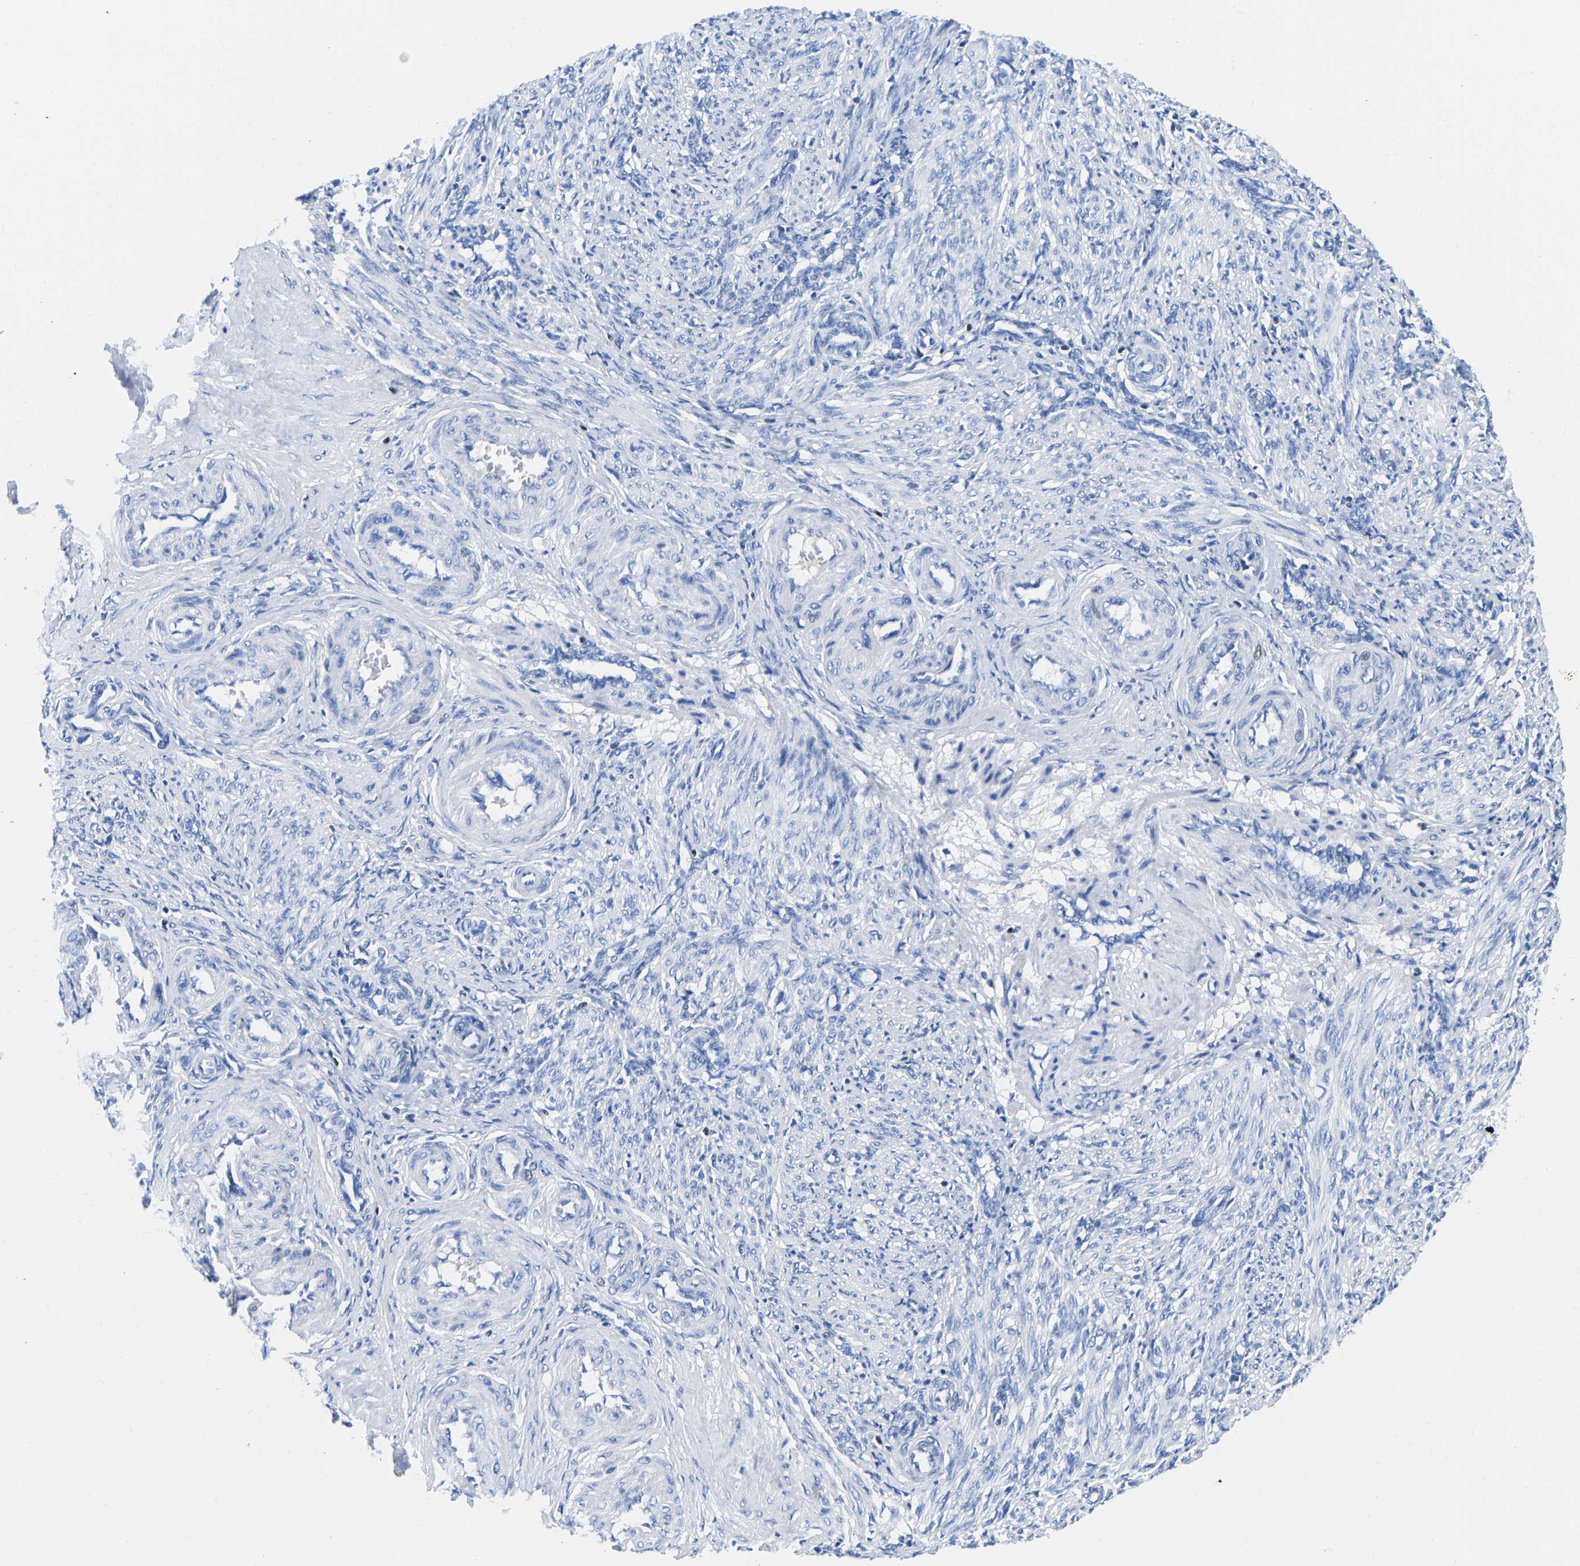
{"staining": {"intensity": "negative", "quantity": "none", "location": "none"}, "tissue": "smooth muscle", "cell_type": "Smooth muscle cells", "image_type": "normal", "snomed": [{"axis": "morphology", "description": "Normal tissue, NOS"}, {"axis": "topography", "description": "Endometrium"}], "caption": "The photomicrograph shows no significant staining in smooth muscle cells of smooth muscle.", "gene": "TCF7", "patient": {"sex": "female", "age": 33}}